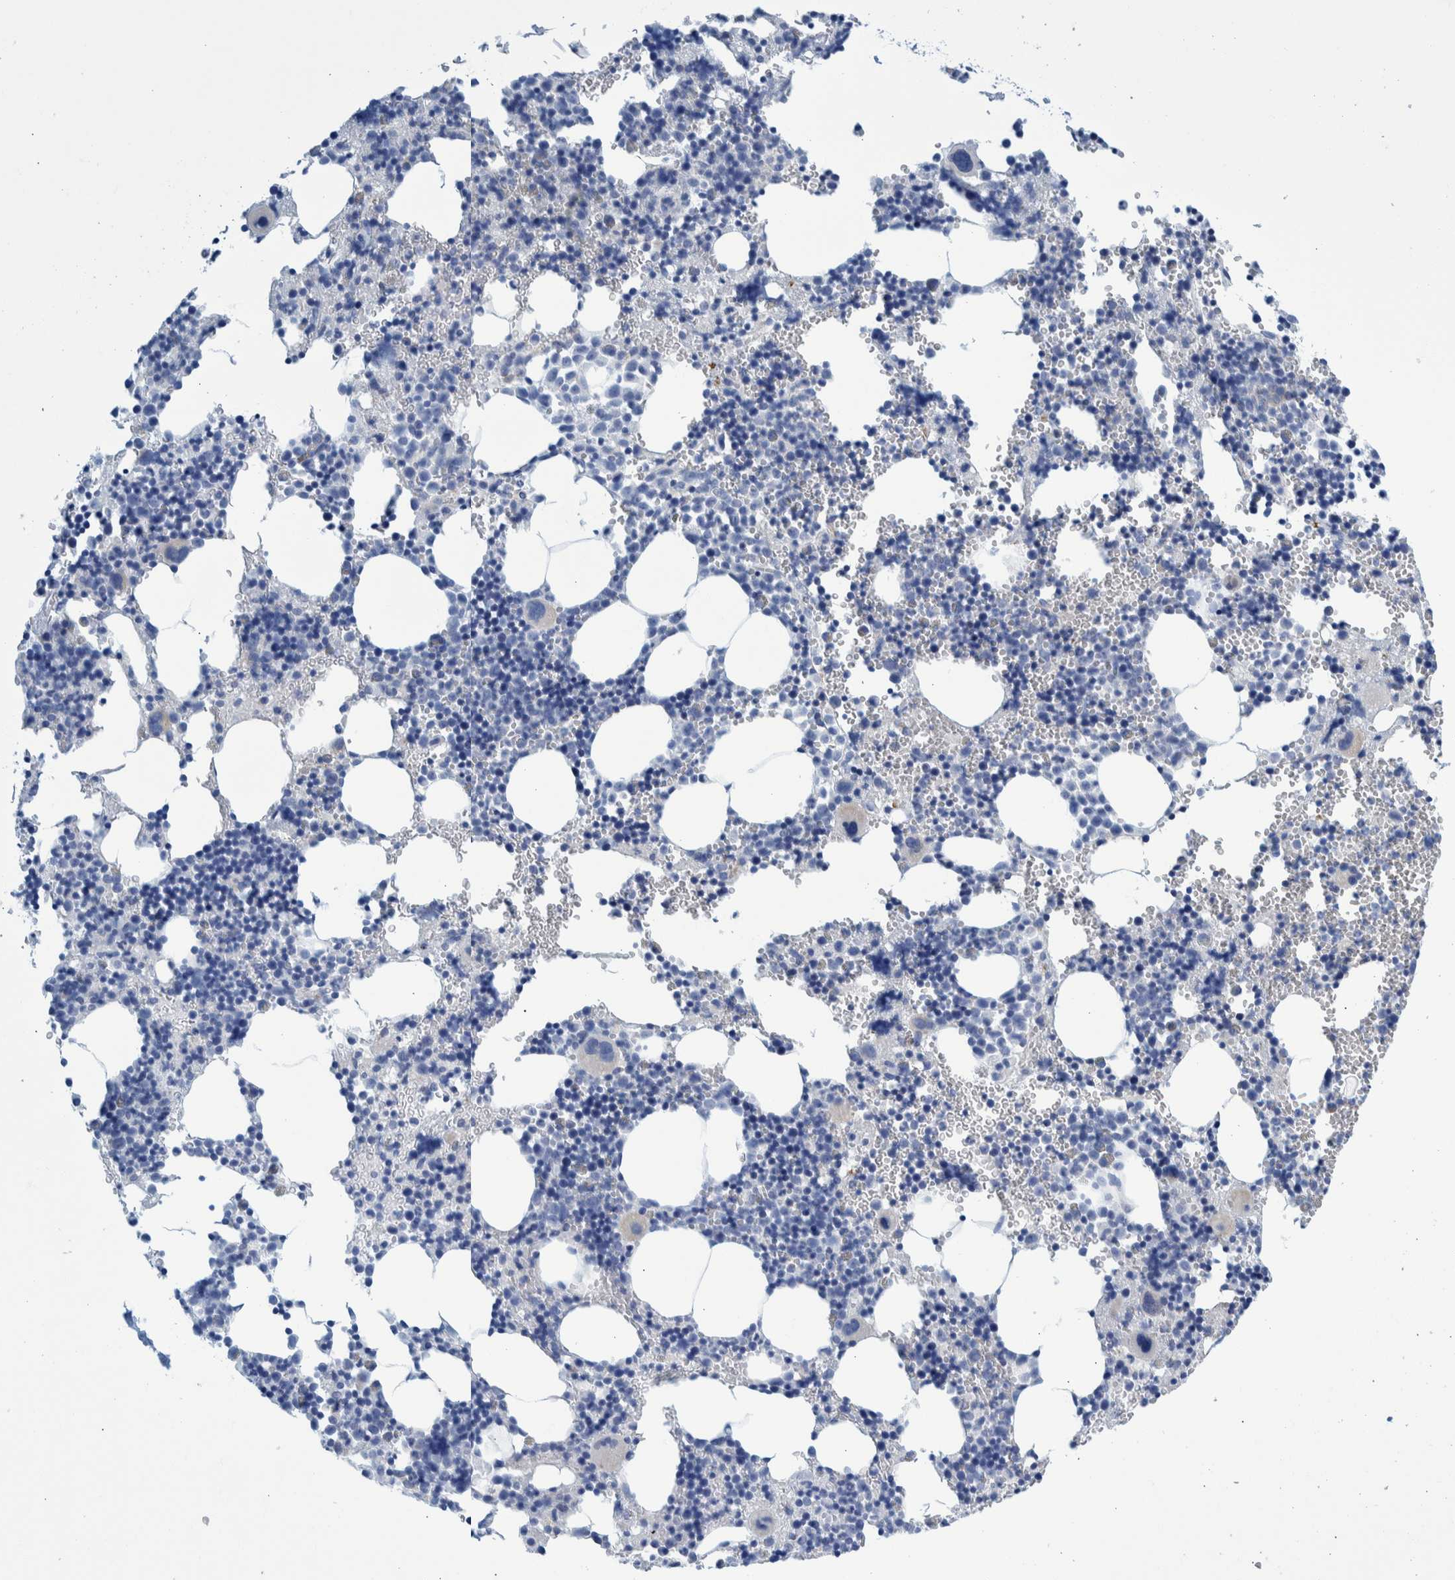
{"staining": {"intensity": "weak", "quantity": "<25%", "location": "cytoplasmic/membranous"}, "tissue": "bone marrow", "cell_type": "Hematopoietic cells", "image_type": "normal", "snomed": [{"axis": "morphology", "description": "Normal tissue, NOS"}, {"axis": "morphology", "description": "Inflammation, NOS"}, {"axis": "topography", "description": "Bone marrow"}], "caption": "A photomicrograph of human bone marrow is negative for staining in hematopoietic cells. (Stains: DAB immunohistochemistry (IHC) with hematoxylin counter stain, Microscopy: brightfield microscopy at high magnification).", "gene": "SLC34A3", "patient": {"sex": "male", "age": 31}}